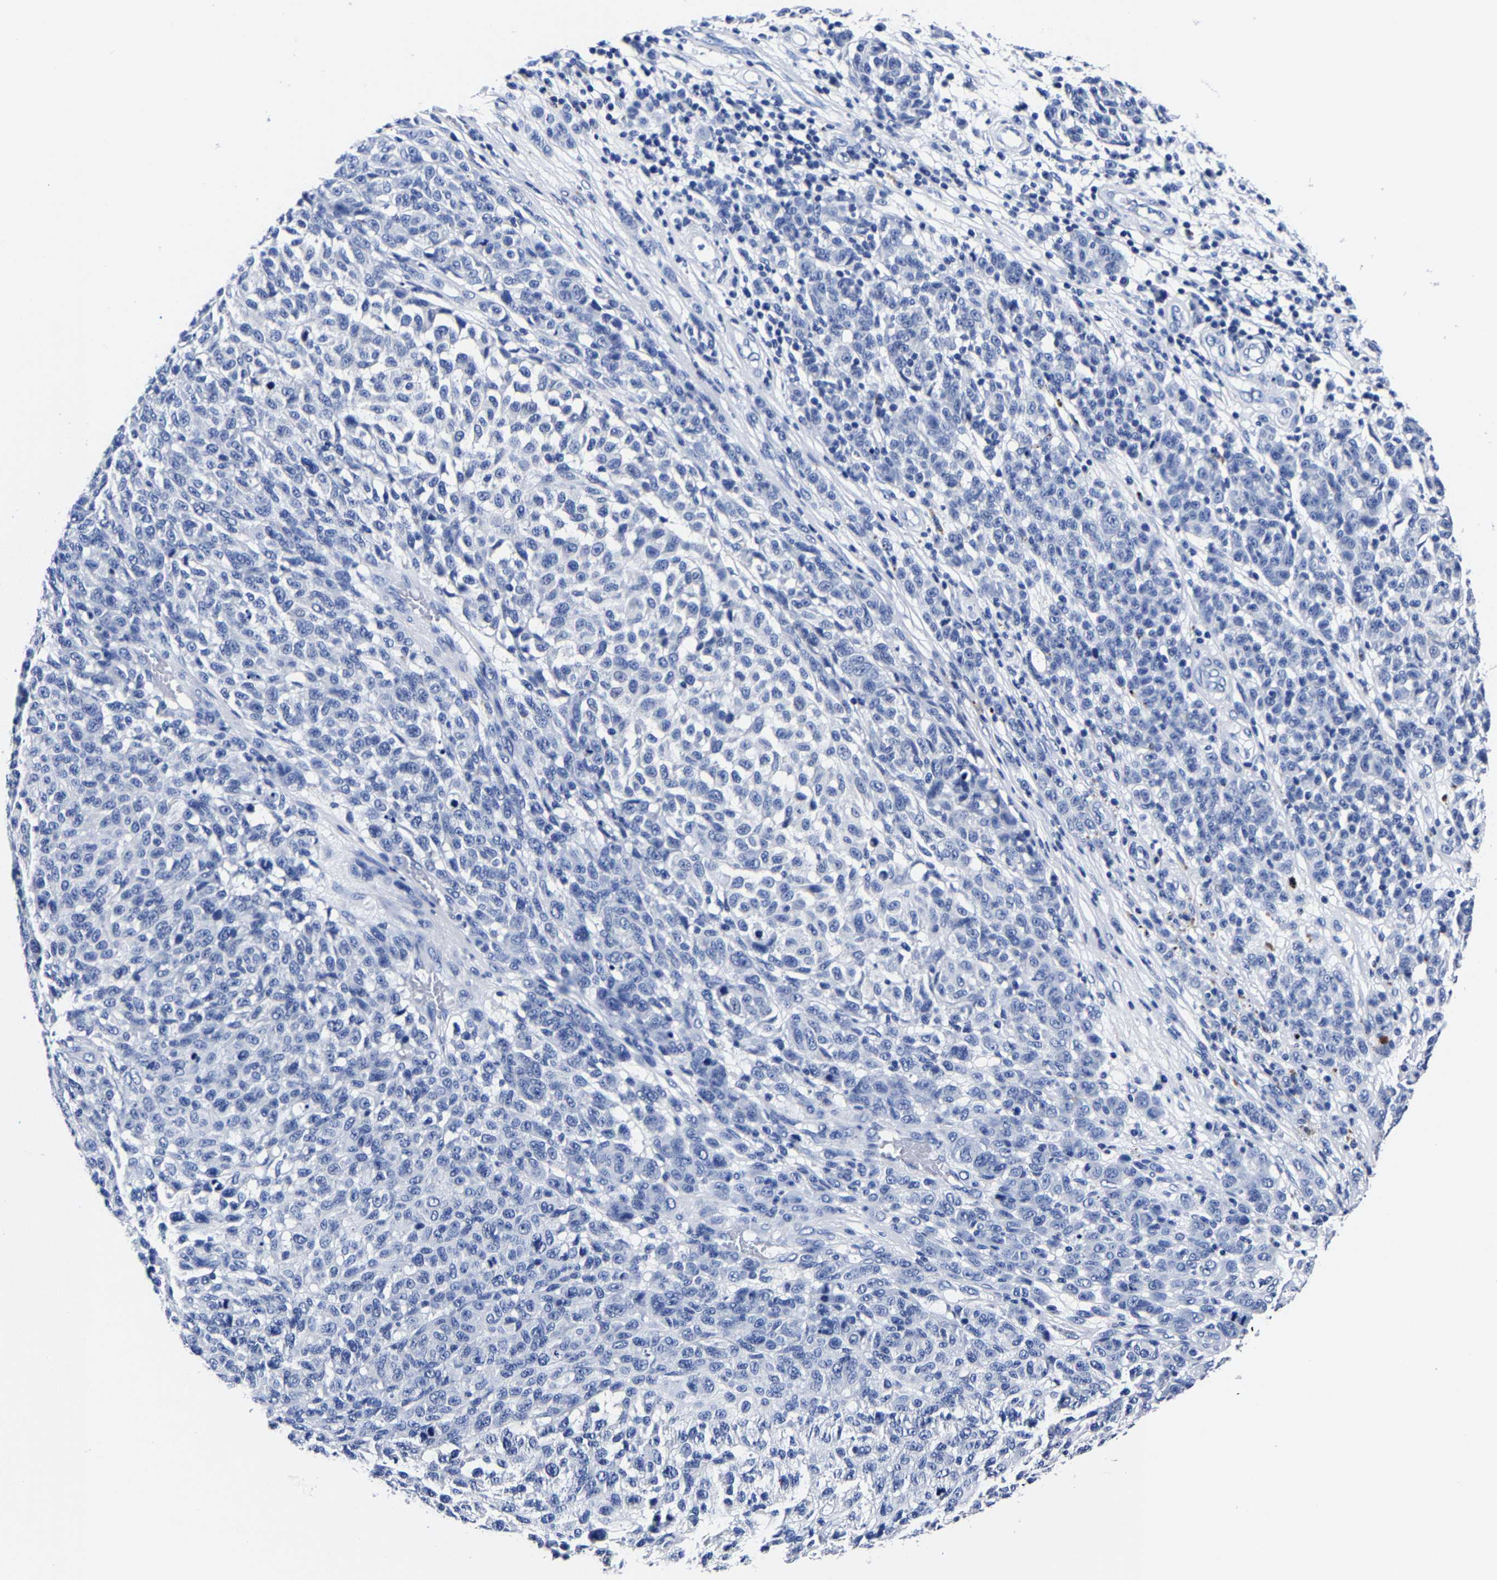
{"staining": {"intensity": "negative", "quantity": "none", "location": "none"}, "tissue": "melanoma", "cell_type": "Tumor cells", "image_type": "cancer", "snomed": [{"axis": "morphology", "description": "Malignant melanoma, NOS"}, {"axis": "topography", "description": "Skin"}], "caption": "Tumor cells are negative for brown protein staining in malignant melanoma.", "gene": "CPA2", "patient": {"sex": "male", "age": 59}}